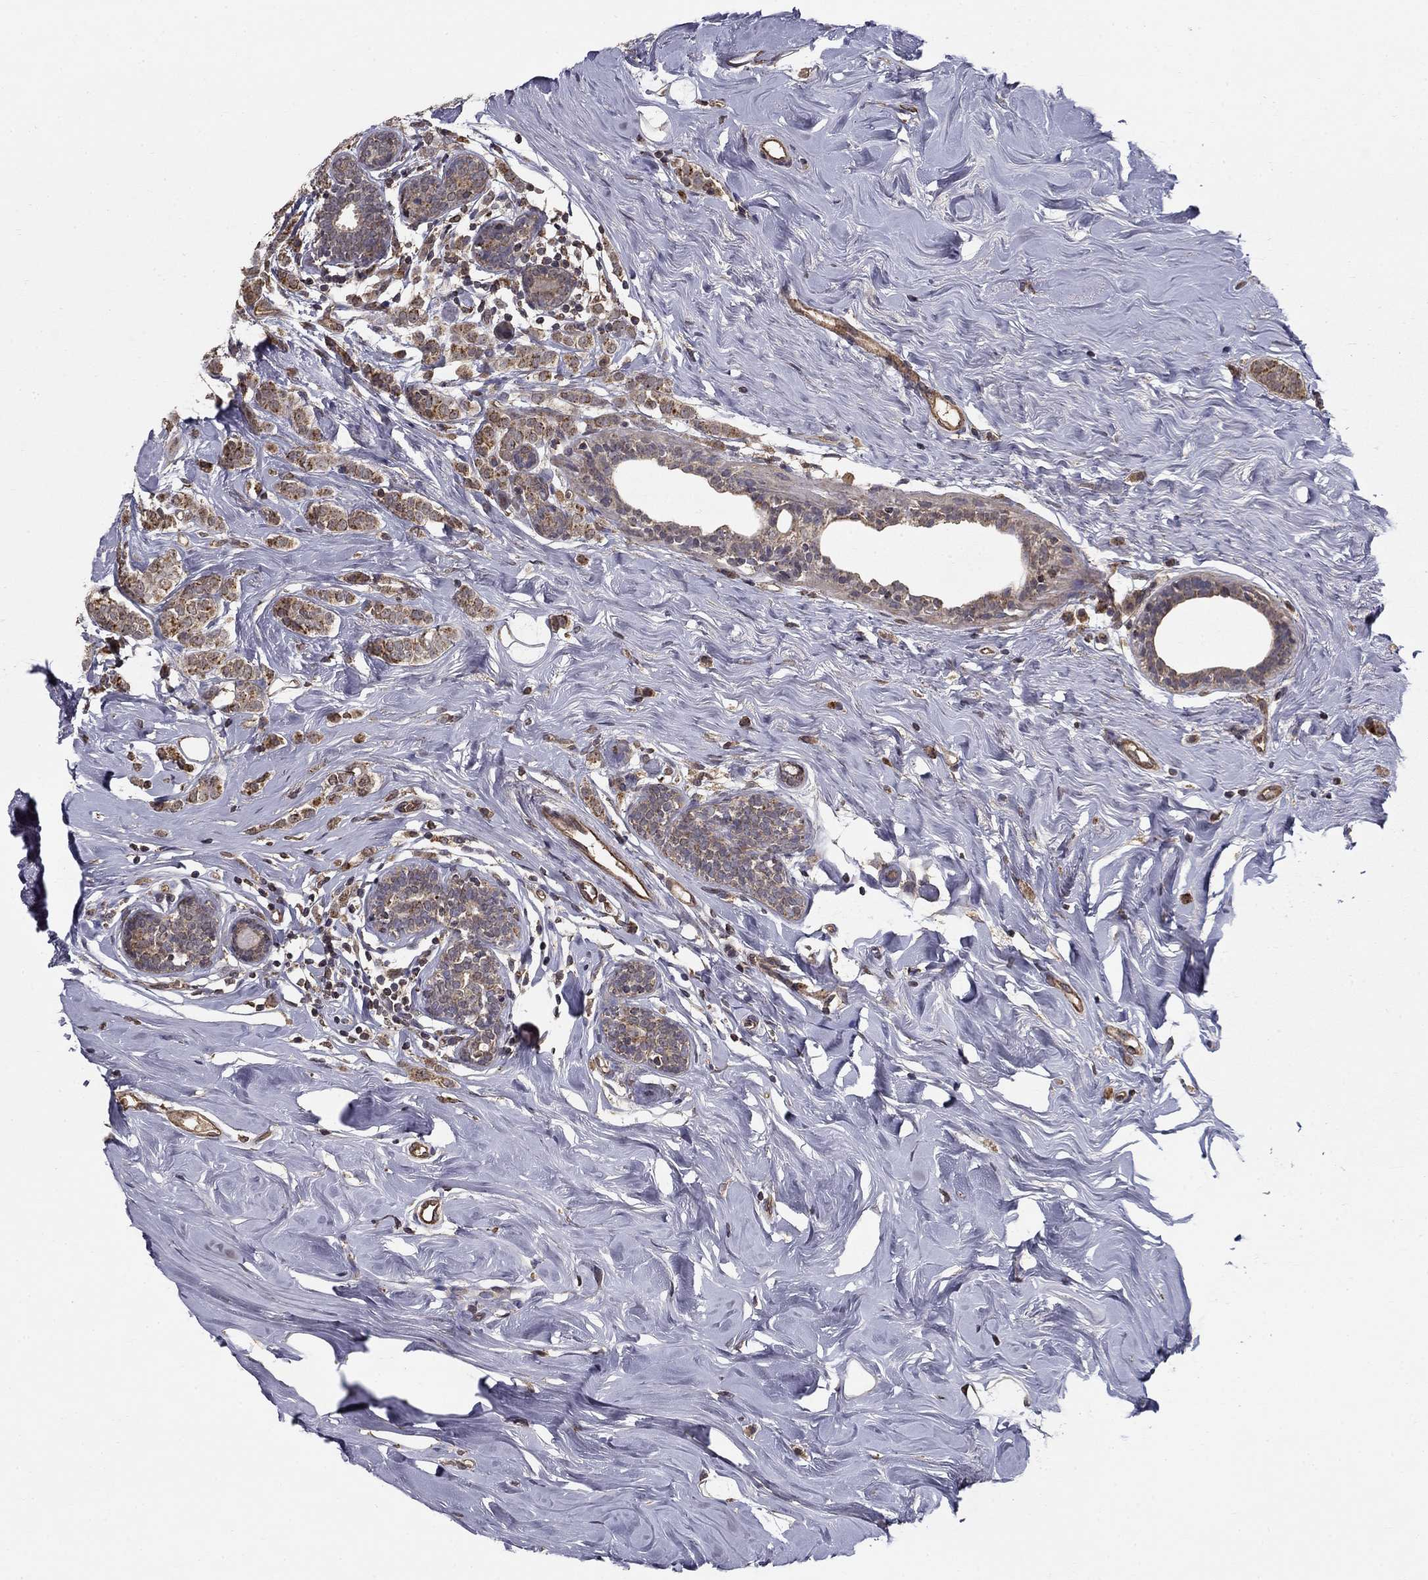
{"staining": {"intensity": "moderate", "quantity": ">75%", "location": "cytoplasmic/membranous"}, "tissue": "breast cancer", "cell_type": "Tumor cells", "image_type": "cancer", "snomed": [{"axis": "morphology", "description": "Lobular carcinoma"}, {"axis": "topography", "description": "Breast"}], "caption": "Breast lobular carcinoma stained with IHC exhibits moderate cytoplasmic/membranous positivity in about >75% of tumor cells. Ihc stains the protein of interest in brown and the nuclei are stained blue.", "gene": "SLC2A13", "patient": {"sex": "female", "age": 49}}